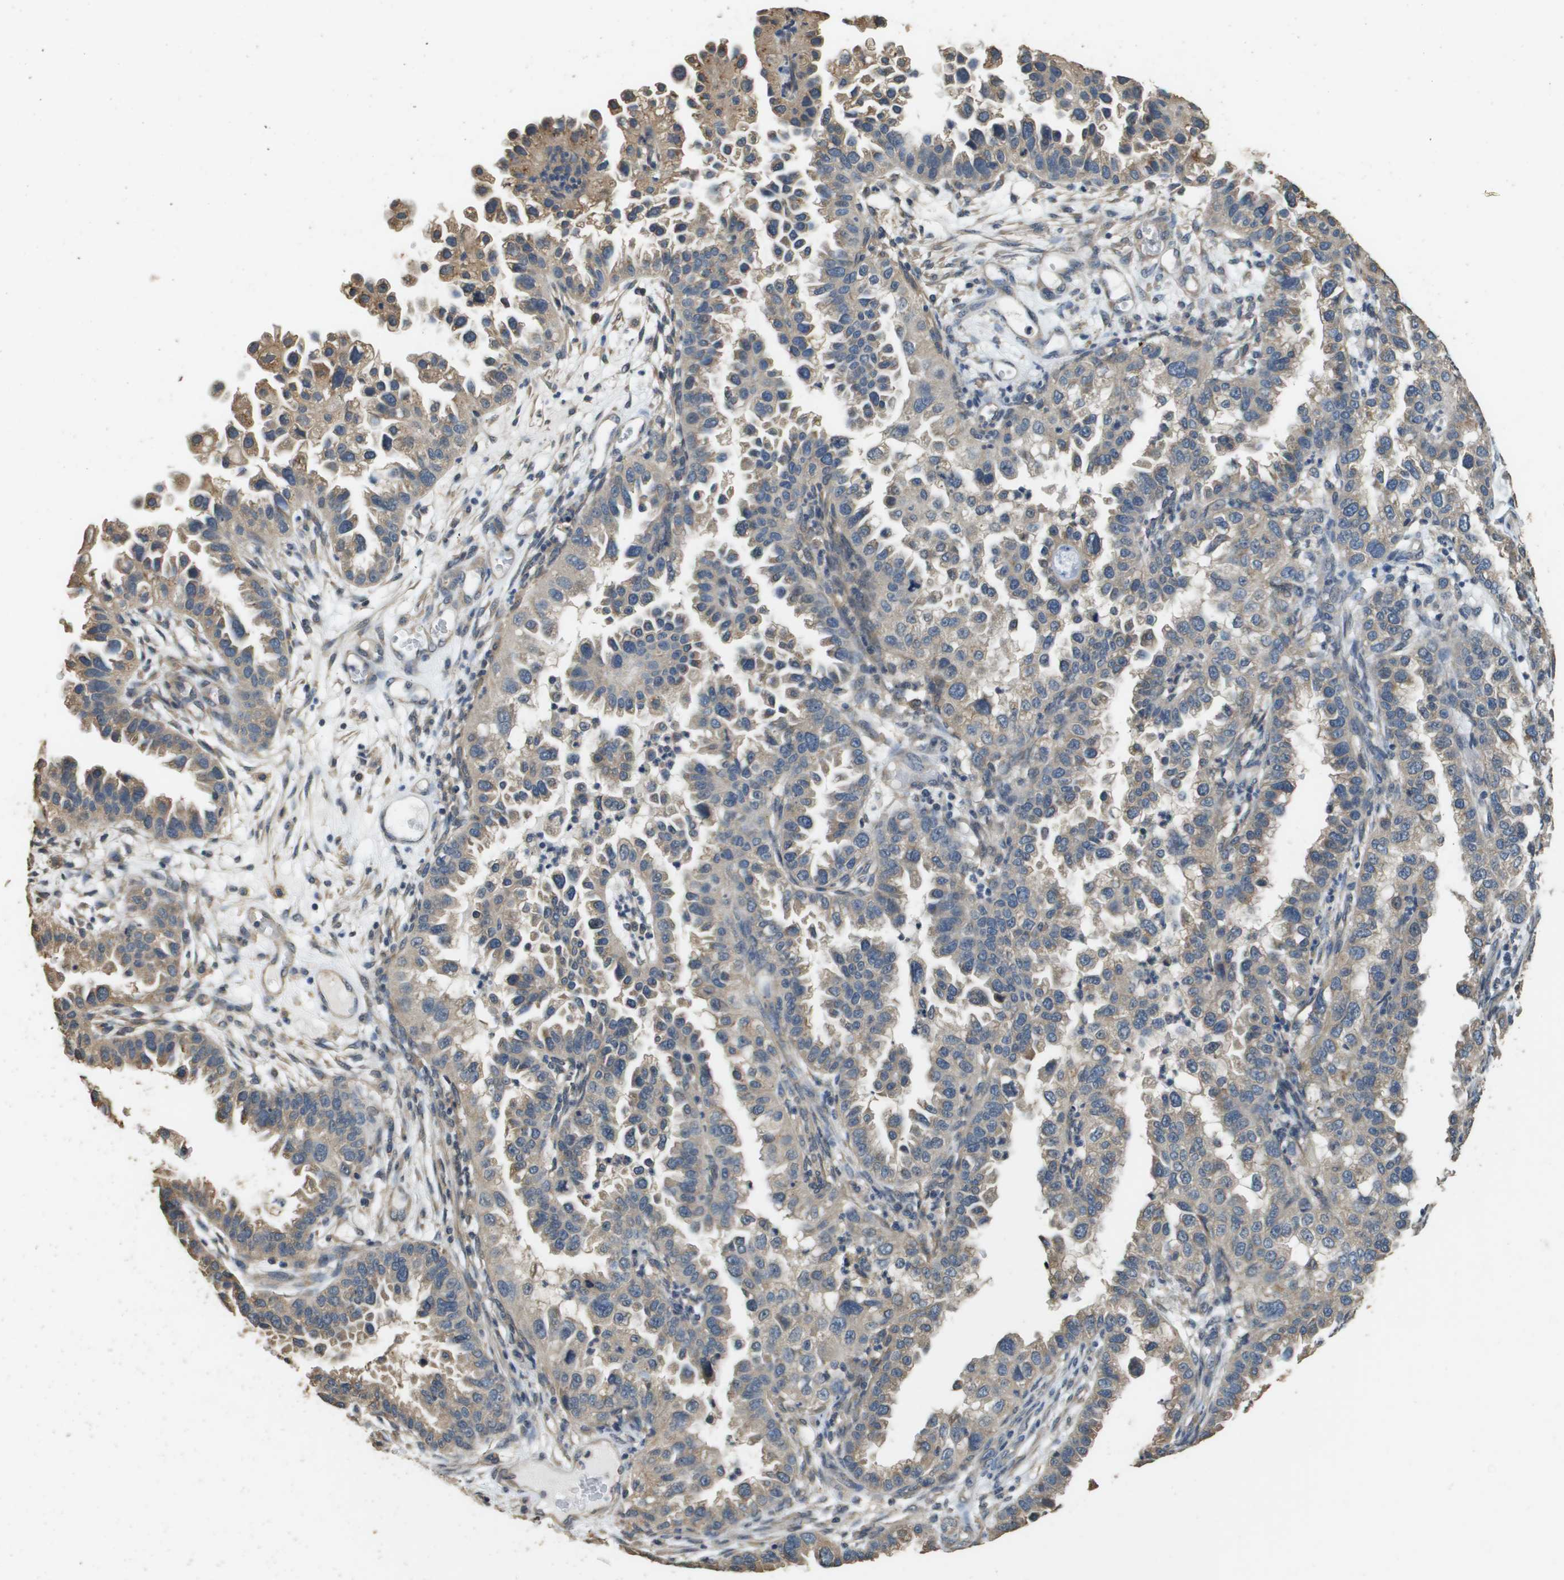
{"staining": {"intensity": "weak", "quantity": "25%-75%", "location": "cytoplasmic/membranous"}, "tissue": "endometrial cancer", "cell_type": "Tumor cells", "image_type": "cancer", "snomed": [{"axis": "morphology", "description": "Adenocarcinoma, NOS"}, {"axis": "topography", "description": "Endometrium"}], "caption": "A micrograph showing weak cytoplasmic/membranous positivity in approximately 25%-75% of tumor cells in endometrial adenocarcinoma, as visualized by brown immunohistochemical staining.", "gene": "RAB6B", "patient": {"sex": "female", "age": 85}}